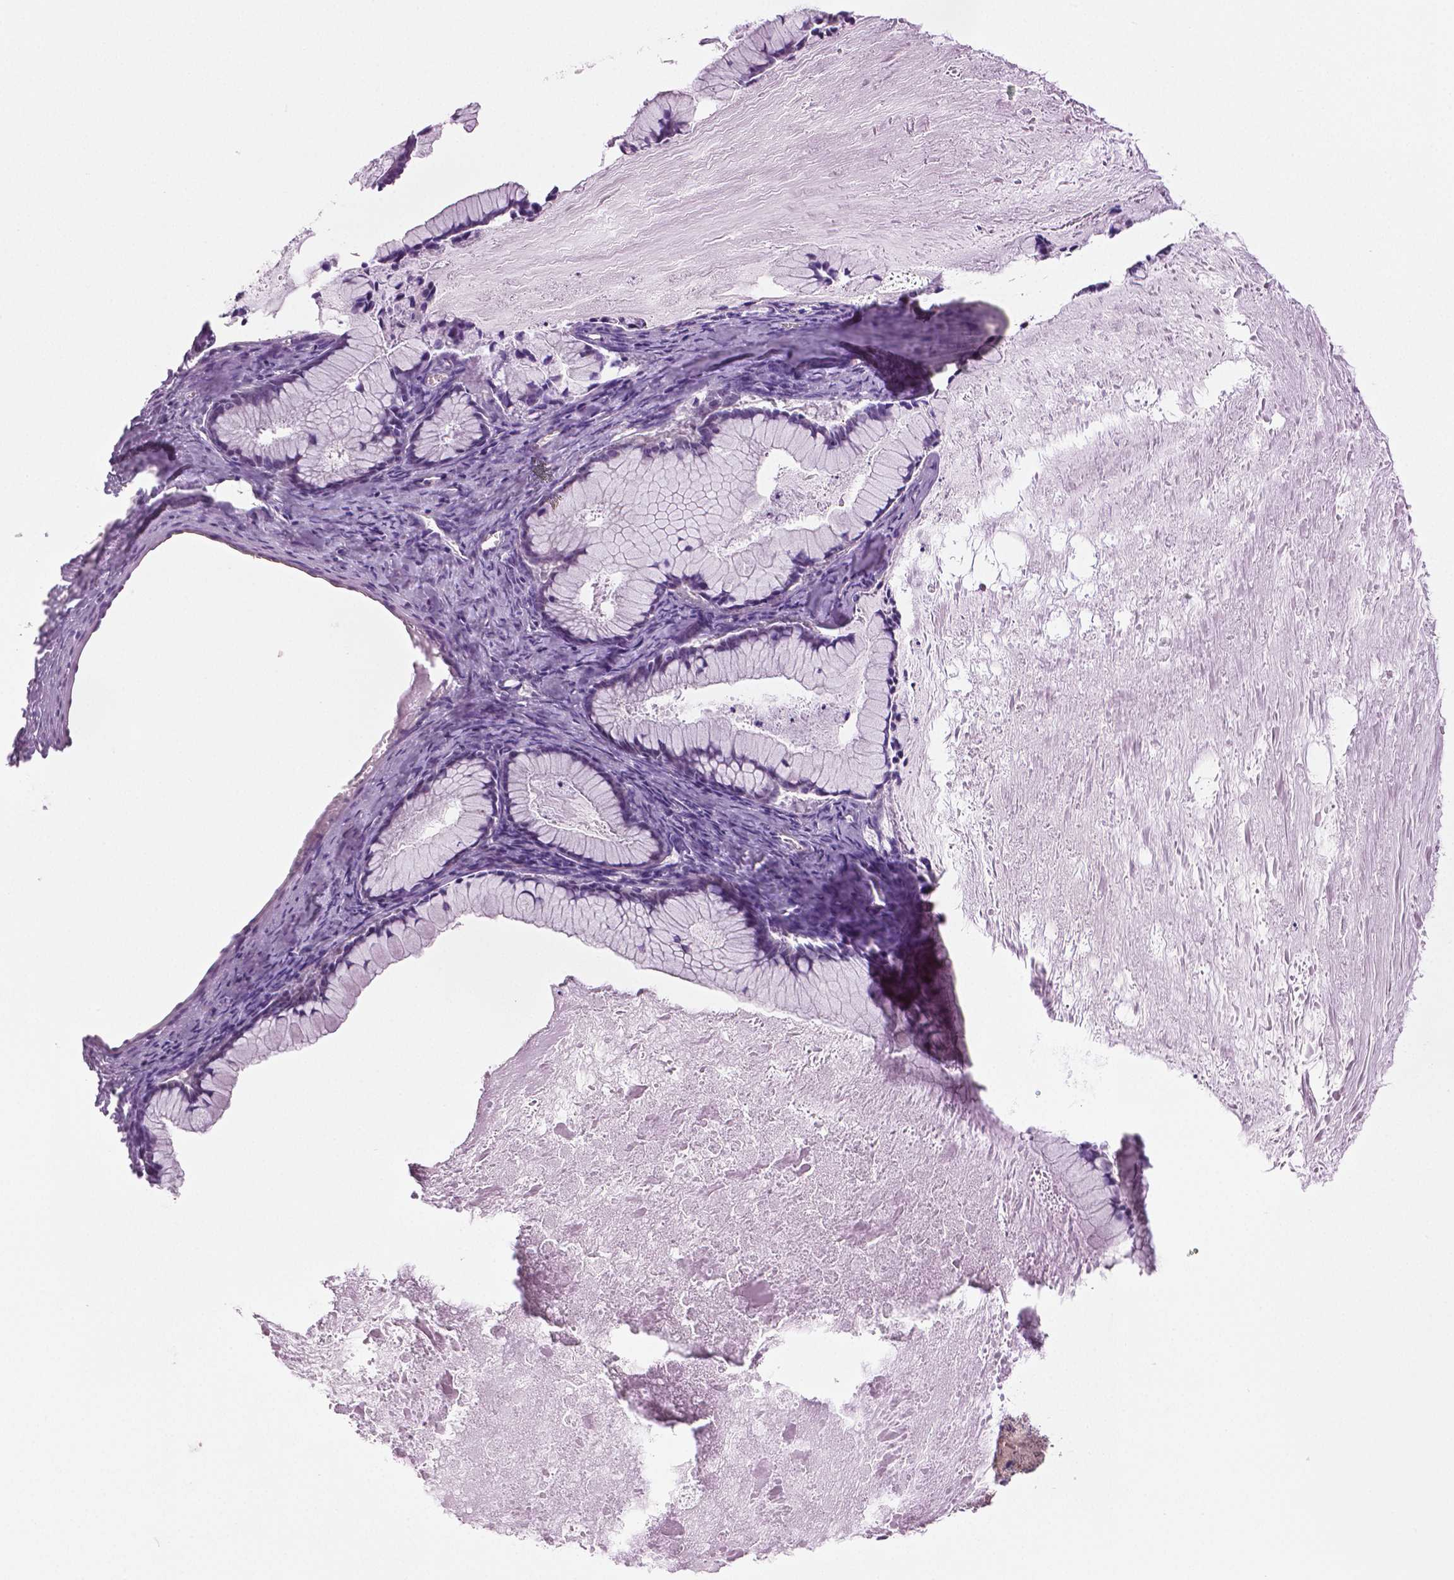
{"staining": {"intensity": "negative", "quantity": "none", "location": "none"}, "tissue": "ovarian cancer", "cell_type": "Tumor cells", "image_type": "cancer", "snomed": [{"axis": "morphology", "description": "Cystadenocarcinoma, mucinous, NOS"}, {"axis": "topography", "description": "Ovary"}], "caption": "DAB immunohistochemical staining of mucinous cystadenocarcinoma (ovarian) exhibits no significant positivity in tumor cells.", "gene": "DNAH12", "patient": {"sex": "female", "age": 41}}